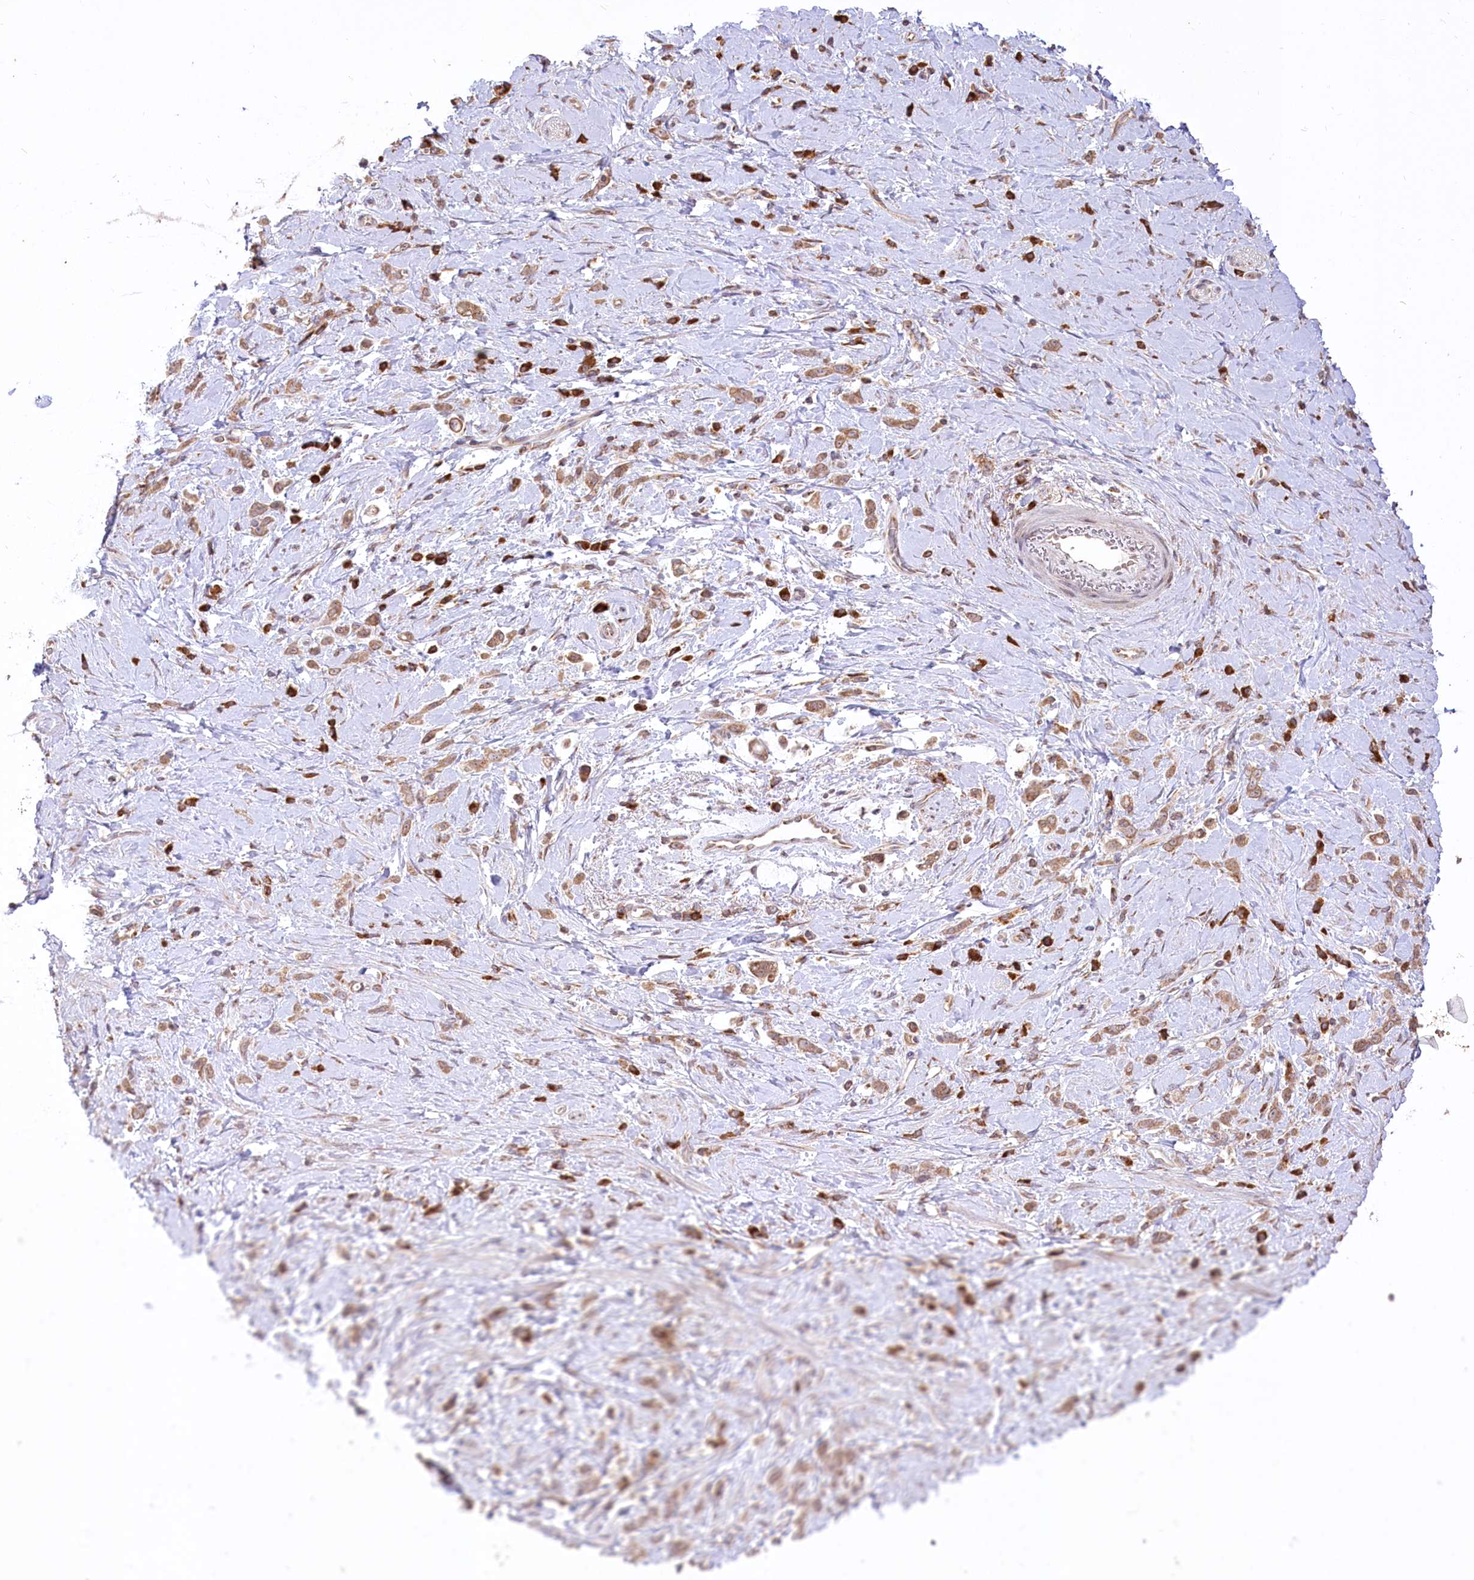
{"staining": {"intensity": "moderate", "quantity": ">75%", "location": "cytoplasmic/membranous"}, "tissue": "stomach cancer", "cell_type": "Tumor cells", "image_type": "cancer", "snomed": [{"axis": "morphology", "description": "Adenocarcinoma, NOS"}, {"axis": "topography", "description": "Stomach"}], "caption": "A micrograph of human stomach cancer stained for a protein shows moderate cytoplasmic/membranous brown staining in tumor cells.", "gene": "STT3B", "patient": {"sex": "female", "age": 60}}